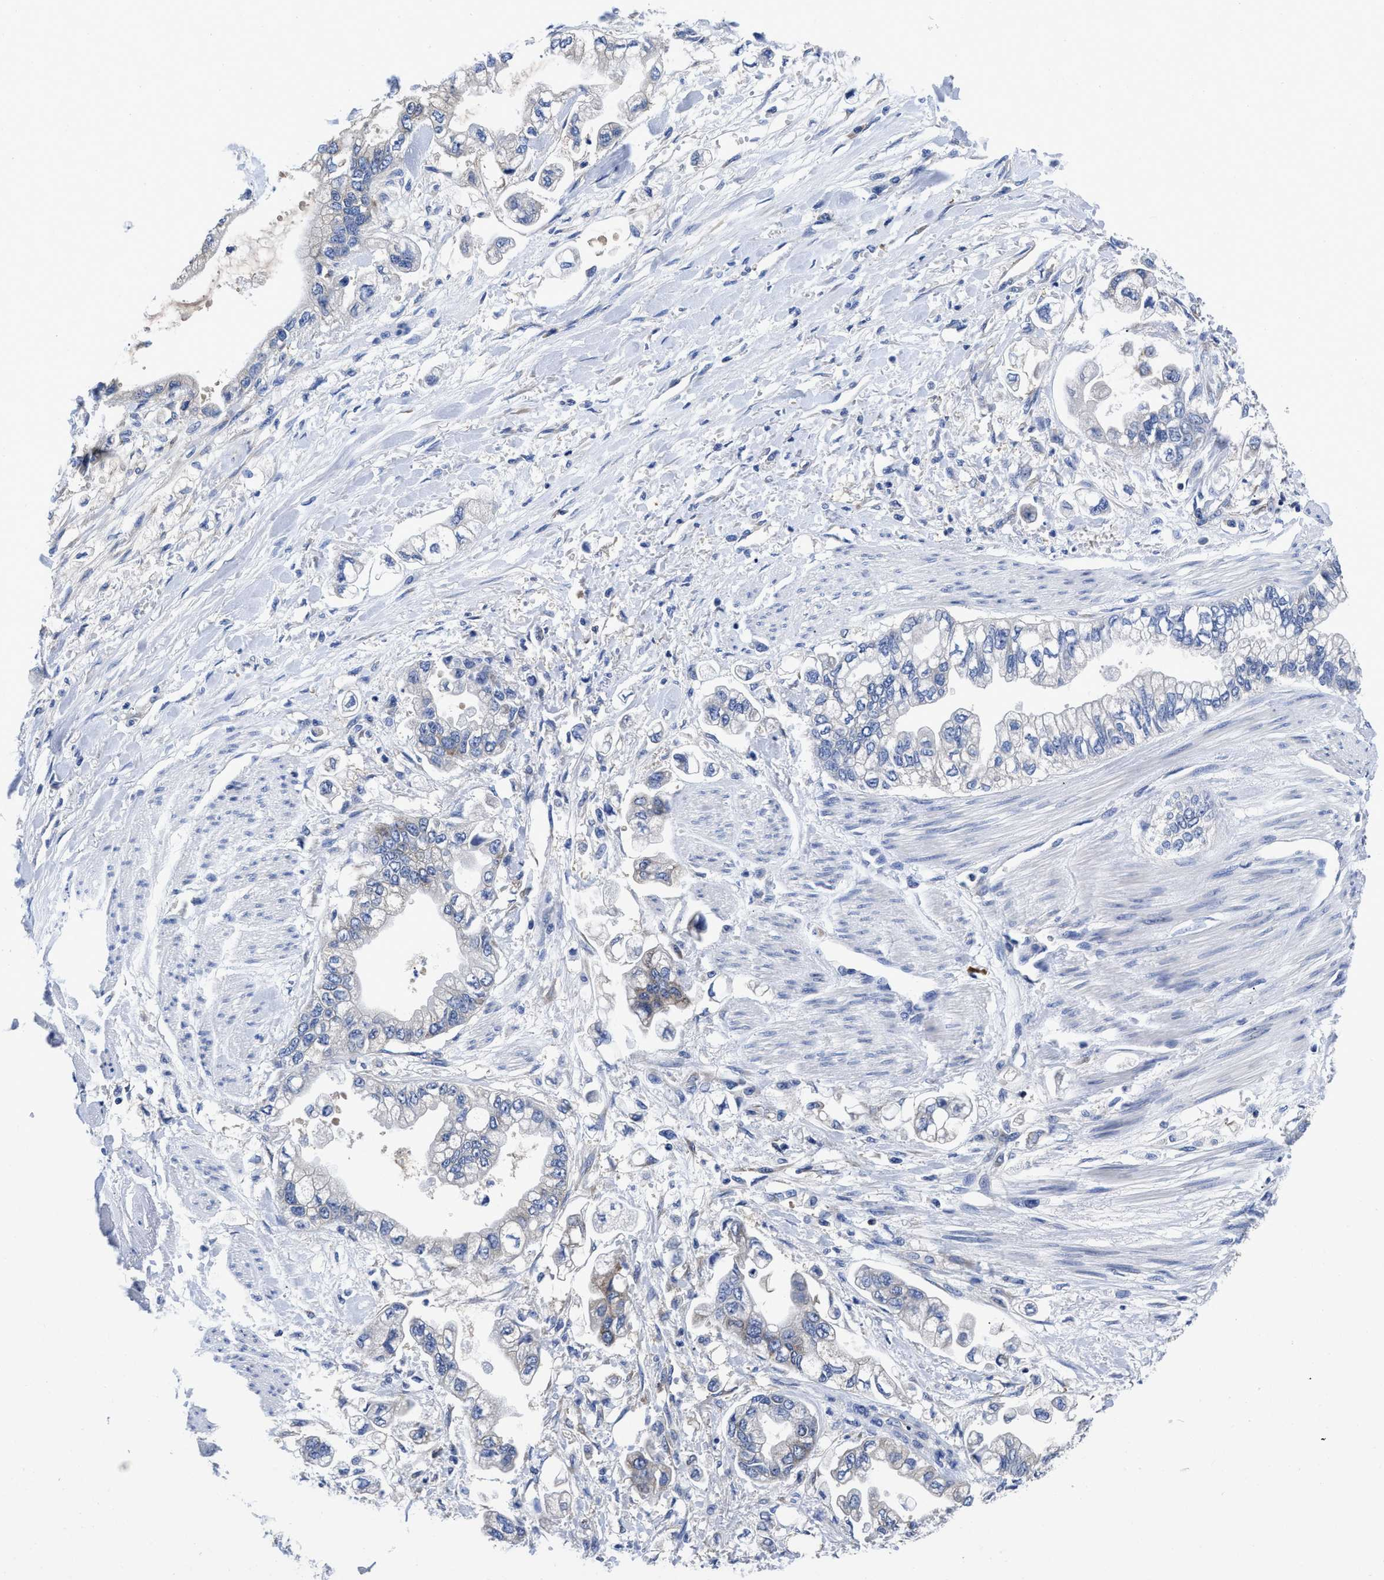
{"staining": {"intensity": "negative", "quantity": "none", "location": "none"}, "tissue": "stomach cancer", "cell_type": "Tumor cells", "image_type": "cancer", "snomed": [{"axis": "morphology", "description": "Normal tissue, NOS"}, {"axis": "morphology", "description": "Adenocarcinoma, NOS"}, {"axis": "topography", "description": "Stomach"}], "caption": "Stomach cancer stained for a protein using IHC displays no positivity tumor cells.", "gene": "YARS1", "patient": {"sex": "male", "age": 62}}